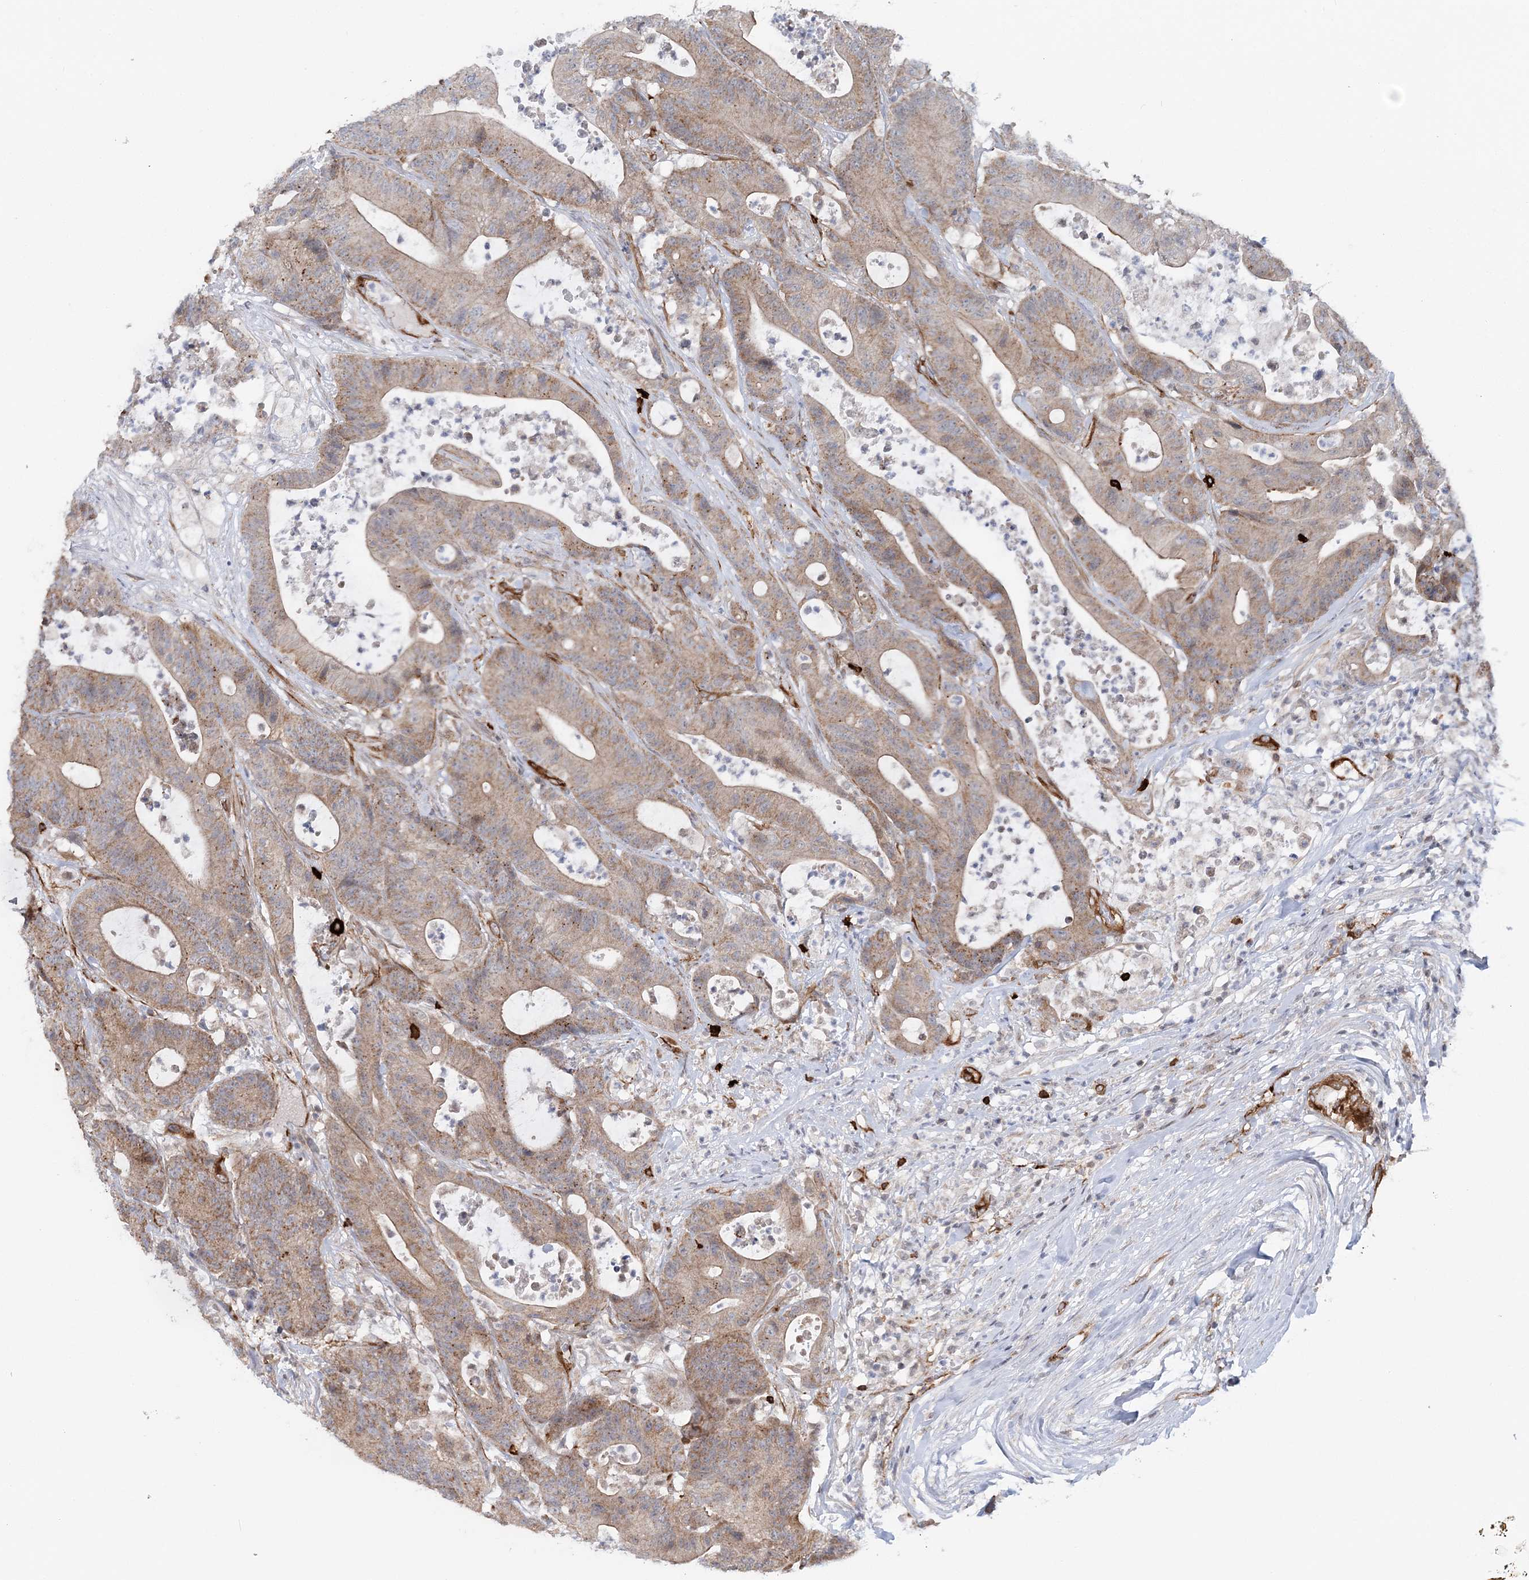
{"staining": {"intensity": "moderate", "quantity": ">75%", "location": "cytoplasmic/membranous"}, "tissue": "colorectal cancer", "cell_type": "Tumor cells", "image_type": "cancer", "snomed": [{"axis": "morphology", "description": "Adenocarcinoma, NOS"}, {"axis": "topography", "description": "Colon"}], "caption": "Immunohistochemistry (DAB (3,3'-diaminobenzidine)) staining of human colorectal cancer displays moderate cytoplasmic/membranous protein expression in about >75% of tumor cells. The protein of interest is shown in brown color, while the nuclei are stained blue.", "gene": "AFAP1L2", "patient": {"sex": "female", "age": 84}}